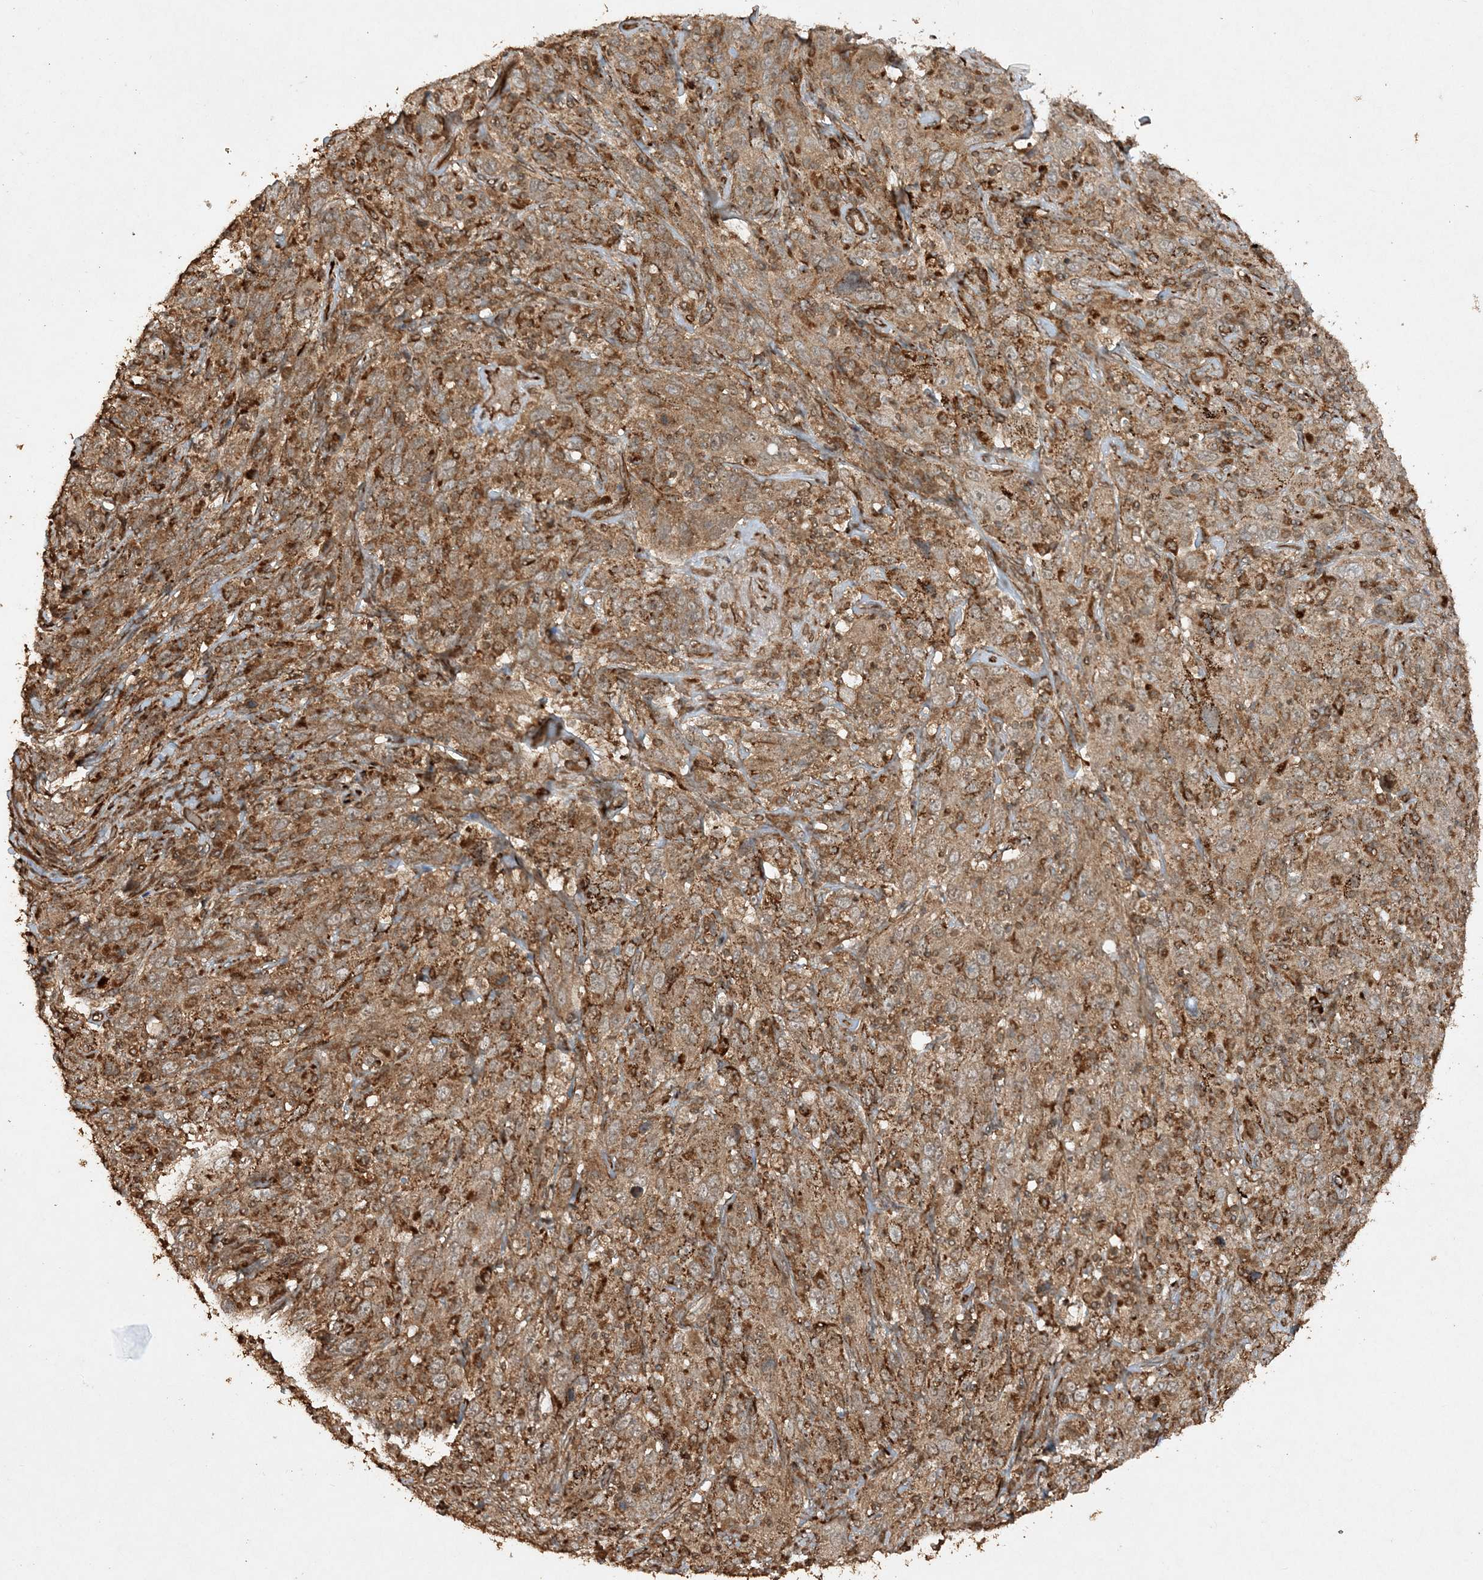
{"staining": {"intensity": "moderate", "quantity": ">75%", "location": "cytoplasmic/membranous"}, "tissue": "cervical cancer", "cell_type": "Tumor cells", "image_type": "cancer", "snomed": [{"axis": "morphology", "description": "Squamous cell carcinoma, NOS"}, {"axis": "topography", "description": "Cervix"}], "caption": "Tumor cells show moderate cytoplasmic/membranous expression in approximately >75% of cells in squamous cell carcinoma (cervical).", "gene": "AVPI1", "patient": {"sex": "female", "age": 46}}